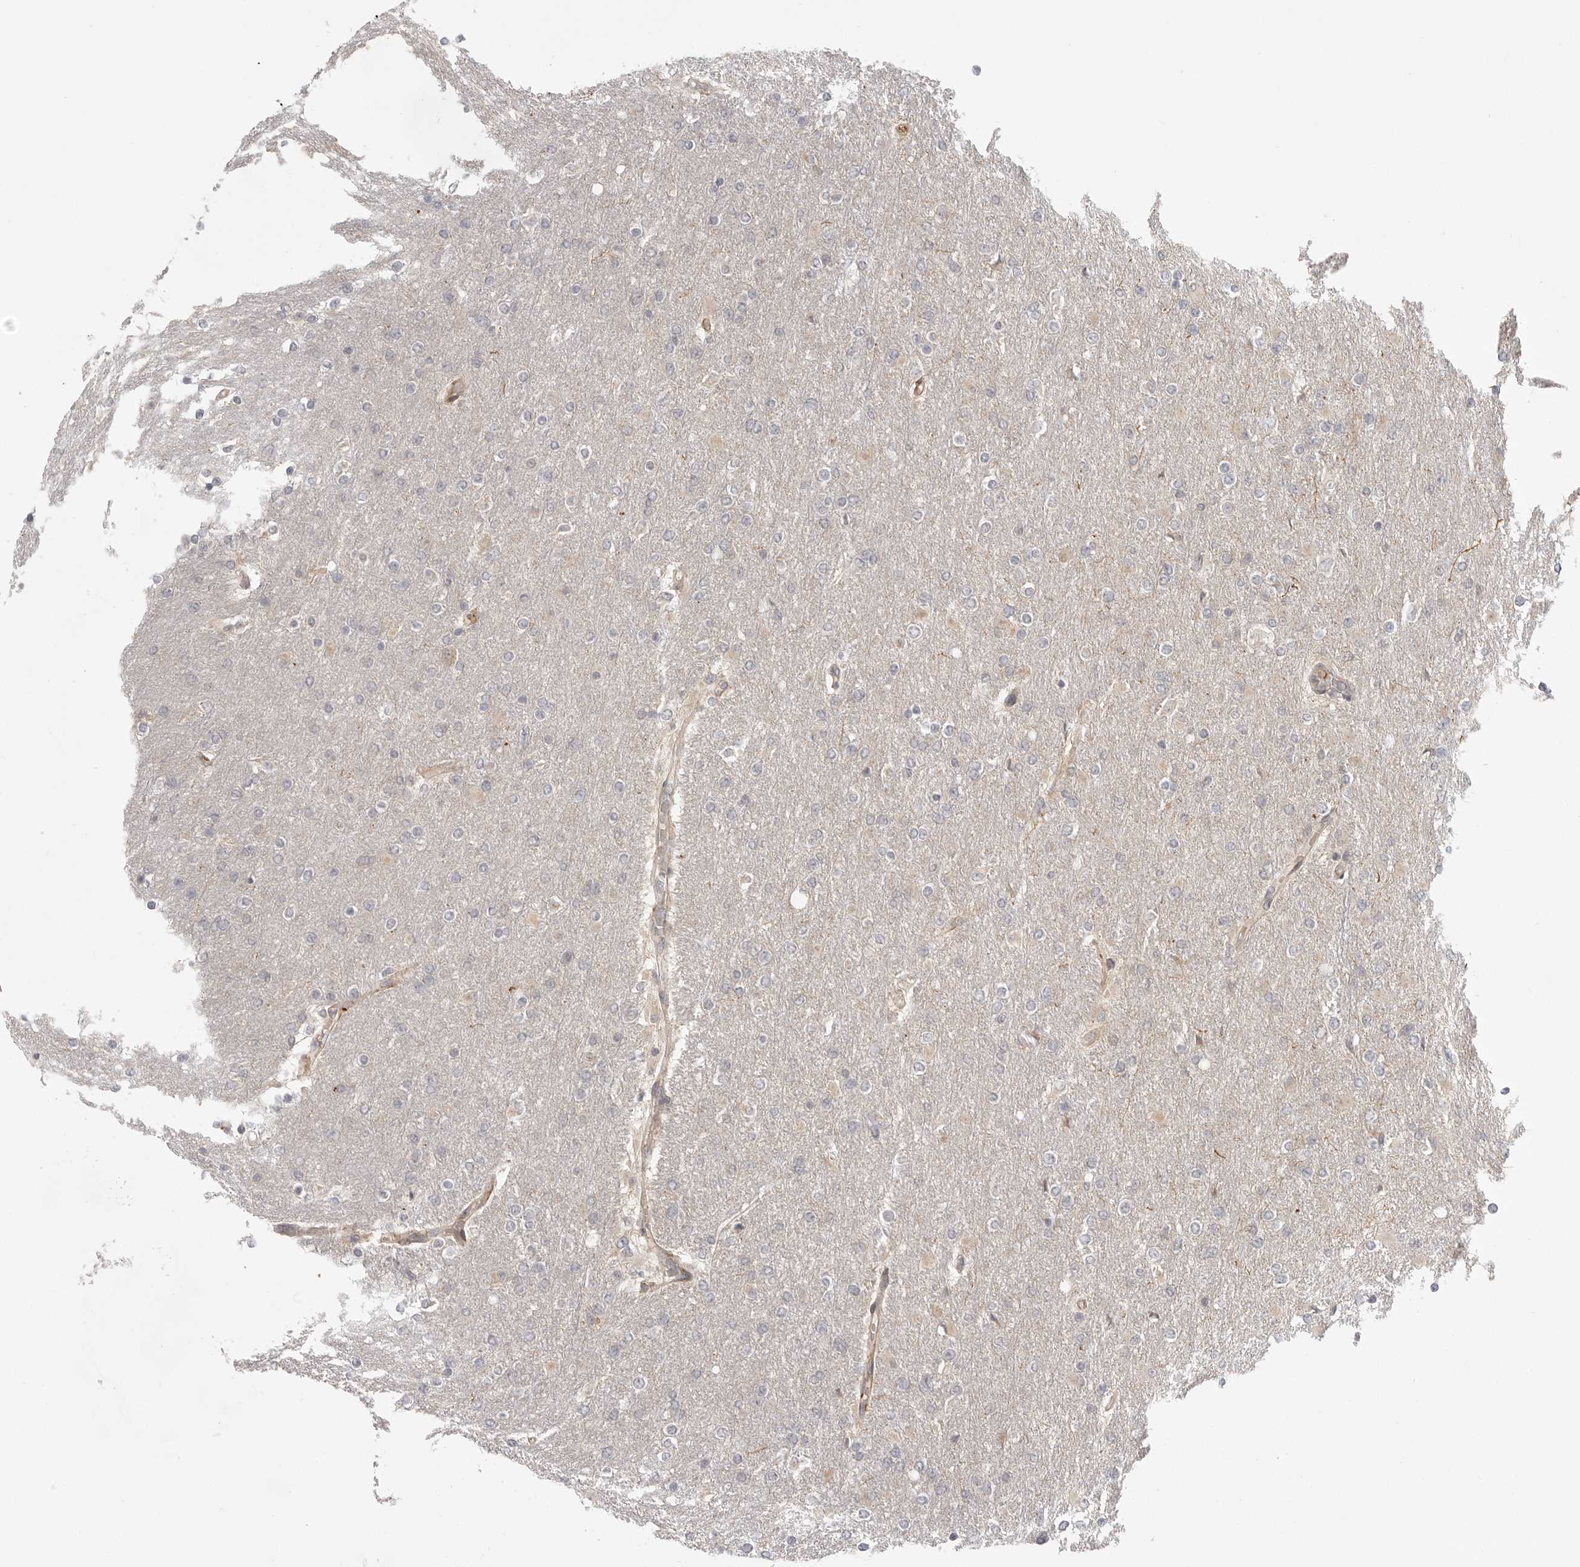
{"staining": {"intensity": "negative", "quantity": "none", "location": "none"}, "tissue": "glioma", "cell_type": "Tumor cells", "image_type": "cancer", "snomed": [{"axis": "morphology", "description": "Glioma, malignant, High grade"}, {"axis": "topography", "description": "Cerebral cortex"}], "caption": "High power microscopy photomicrograph of an IHC micrograph of malignant glioma (high-grade), revealing no significant staining in tumor cells.", "gene": "CCPG1", "patient": {"sex": "female", "age": 36}}